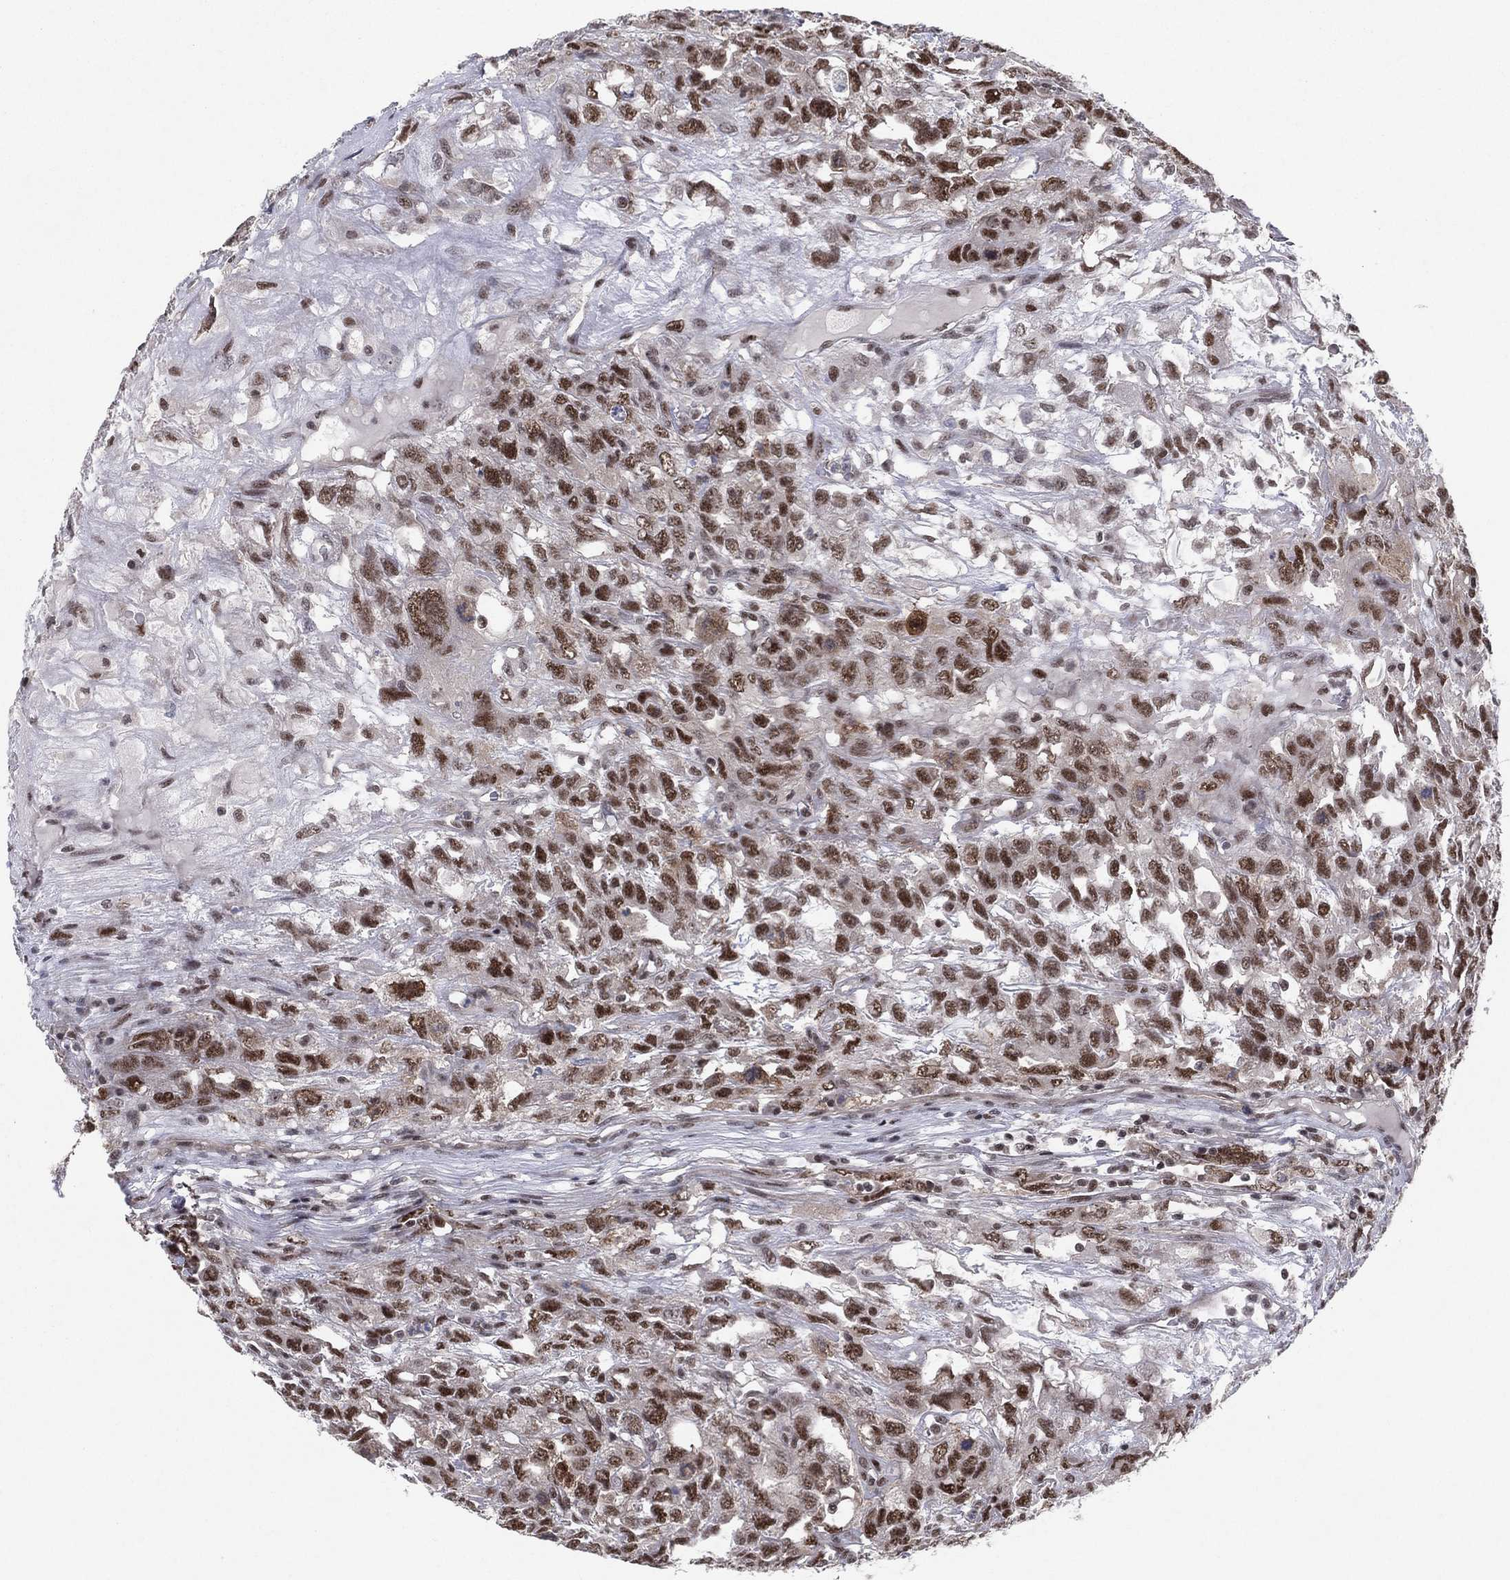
{"staining": {"intensity": "moderate", "quantity": ">75%", "location": "nuclear"}, "tissue": "testis cancer", "cell_type": "Tumor cells", "image_type": "cancer", "snomed": [{"axis": "morphology", "description": "Seminoma, NOS"}, {"axis": "topography", "description": "Testis"}], "caption": "Immunohistochemical staining of human testis cancer demonstrates medium levels of moderate nuclear staining in about >75% of tumor cells. The protein of interest is shown in brown color, while the nuclei are stained blue.", "gene": "DGCR8", "patient": {"sex": "male", "age": 52}}